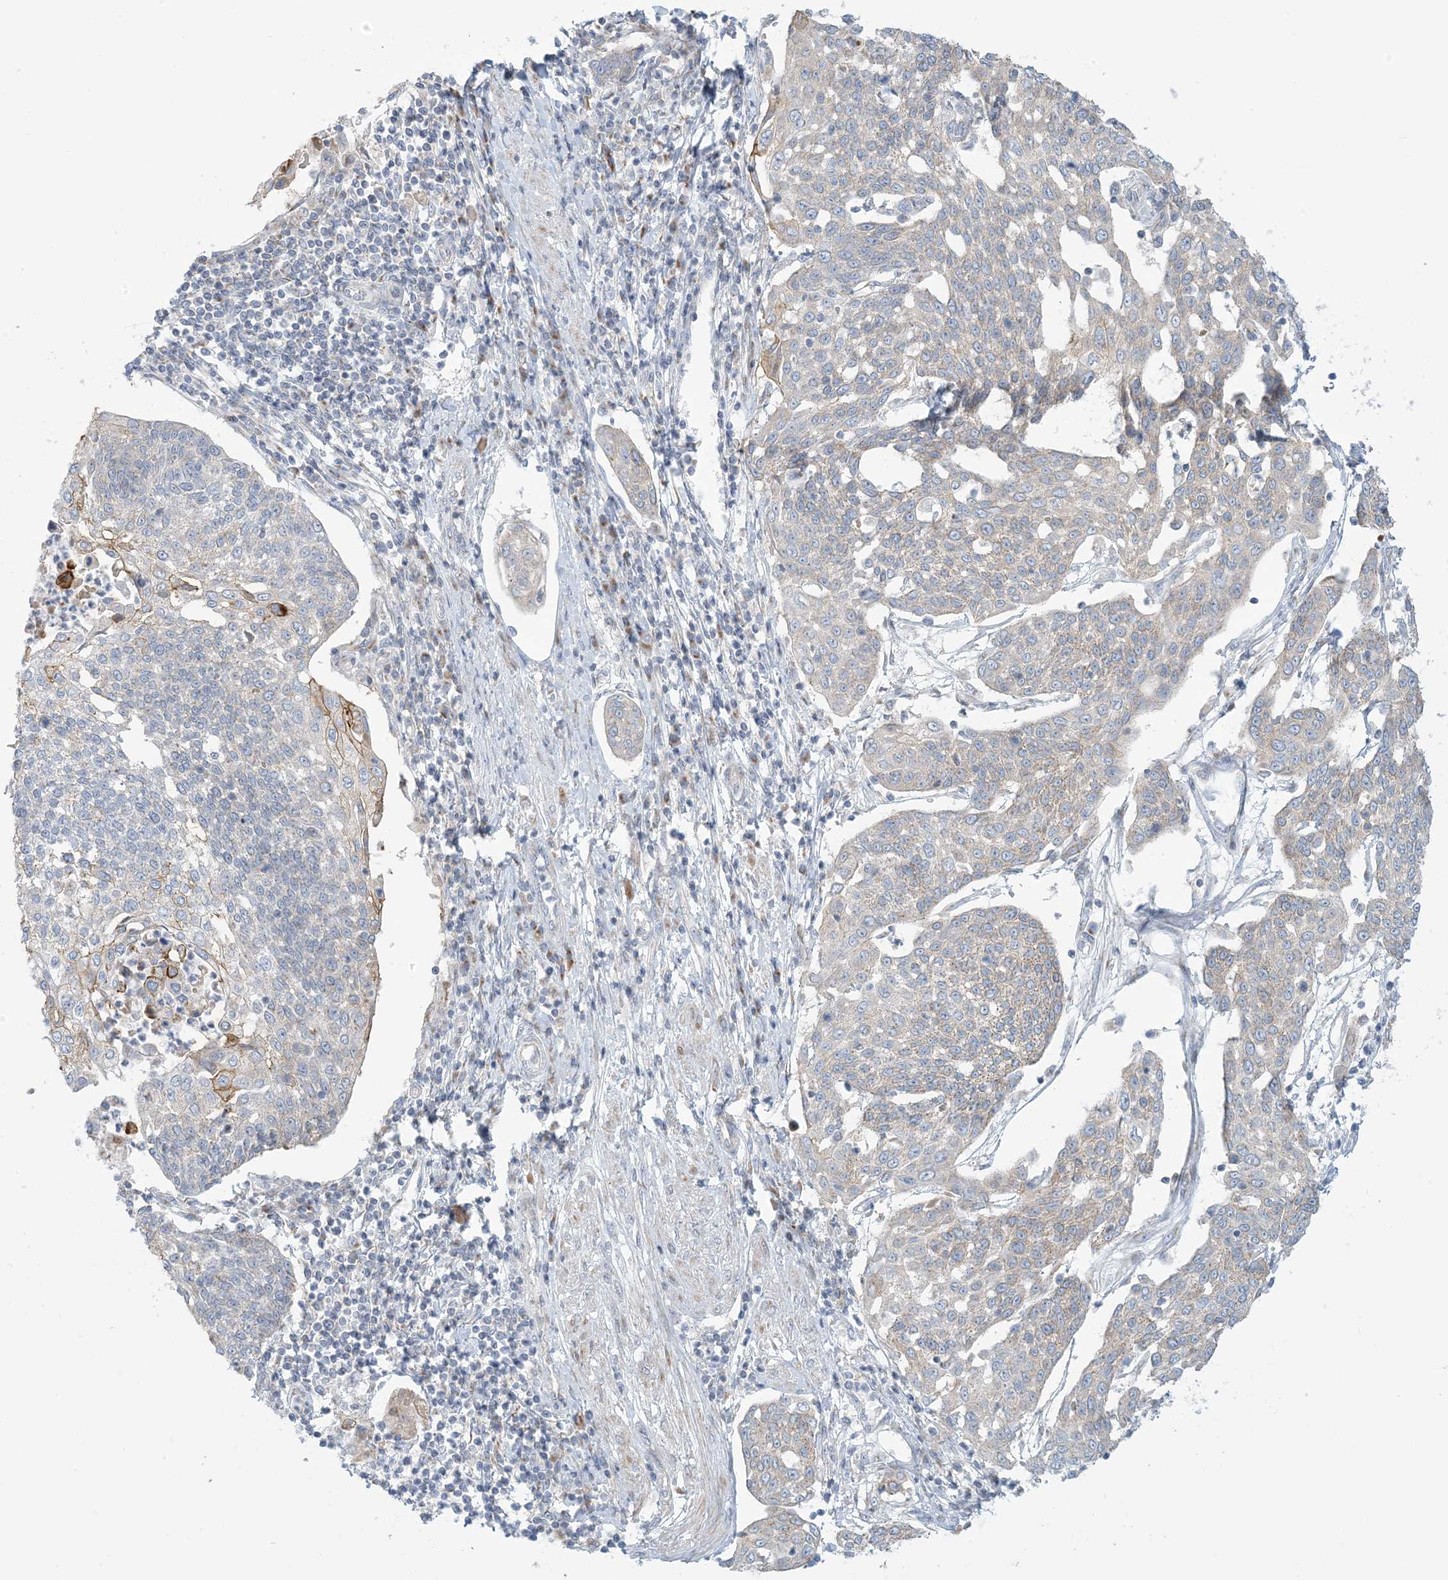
{"staining": {"intensity": "negative", "quantity": "none", "location": "none"}, "tissue": "cervical cancer", "cell_type": "Tumor cells", "image_type": "cancer", "snomed": [{"axis": "morphology", "description": "Squamous cell carcinoma, NOS"}, {"axis": "topography", "description": "Cervix"}], "caption": "IHC histopathology image of neoplastic tissue: cervical cancer (squamous cell carcinoma) stained with DAB (3,3'-diaminobenzidine) shows no significant protein expression in tumor cells.", "gene": "AFTPH", "patient": {"sex": "female", "age": 34}}